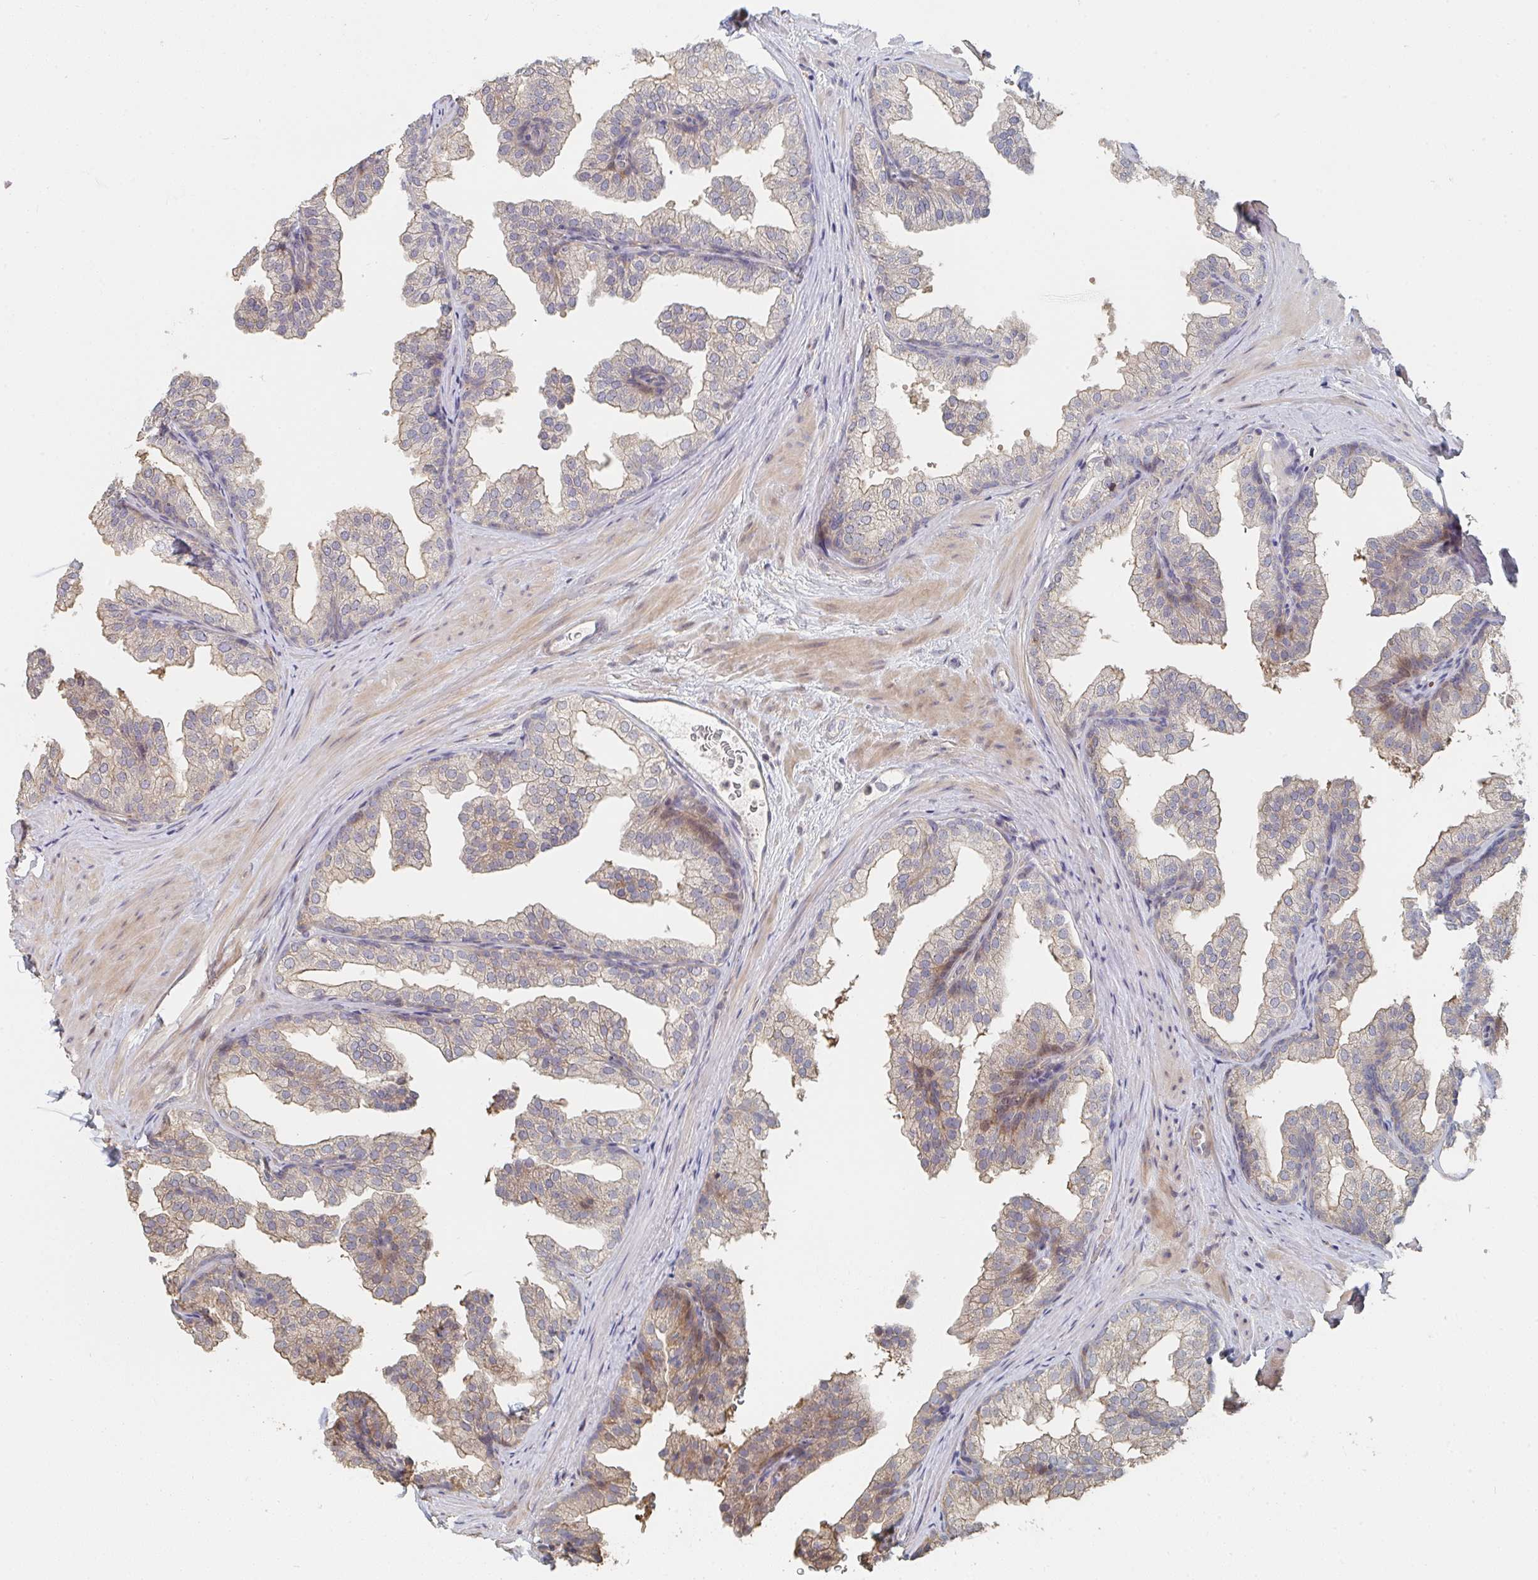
{"staining": {"intensity": "weak", "quantity": "<25%", "location": "cytoplasmic/membranous"}, "tissue": "prostate", "cell_type": "Glandular cells", "image_type": "normal", "snomed": [{"axis": "morphology", "description": "Normal tissue, NOS"}, {"axis": "topography", "description": "Prostate"}], "caption": "This is an immunohistochemistry image of unremarkable prostate. There is no staining in glandular cells.", "gene": "PTEN", "patient": {"sex": "male", "age": 37}}